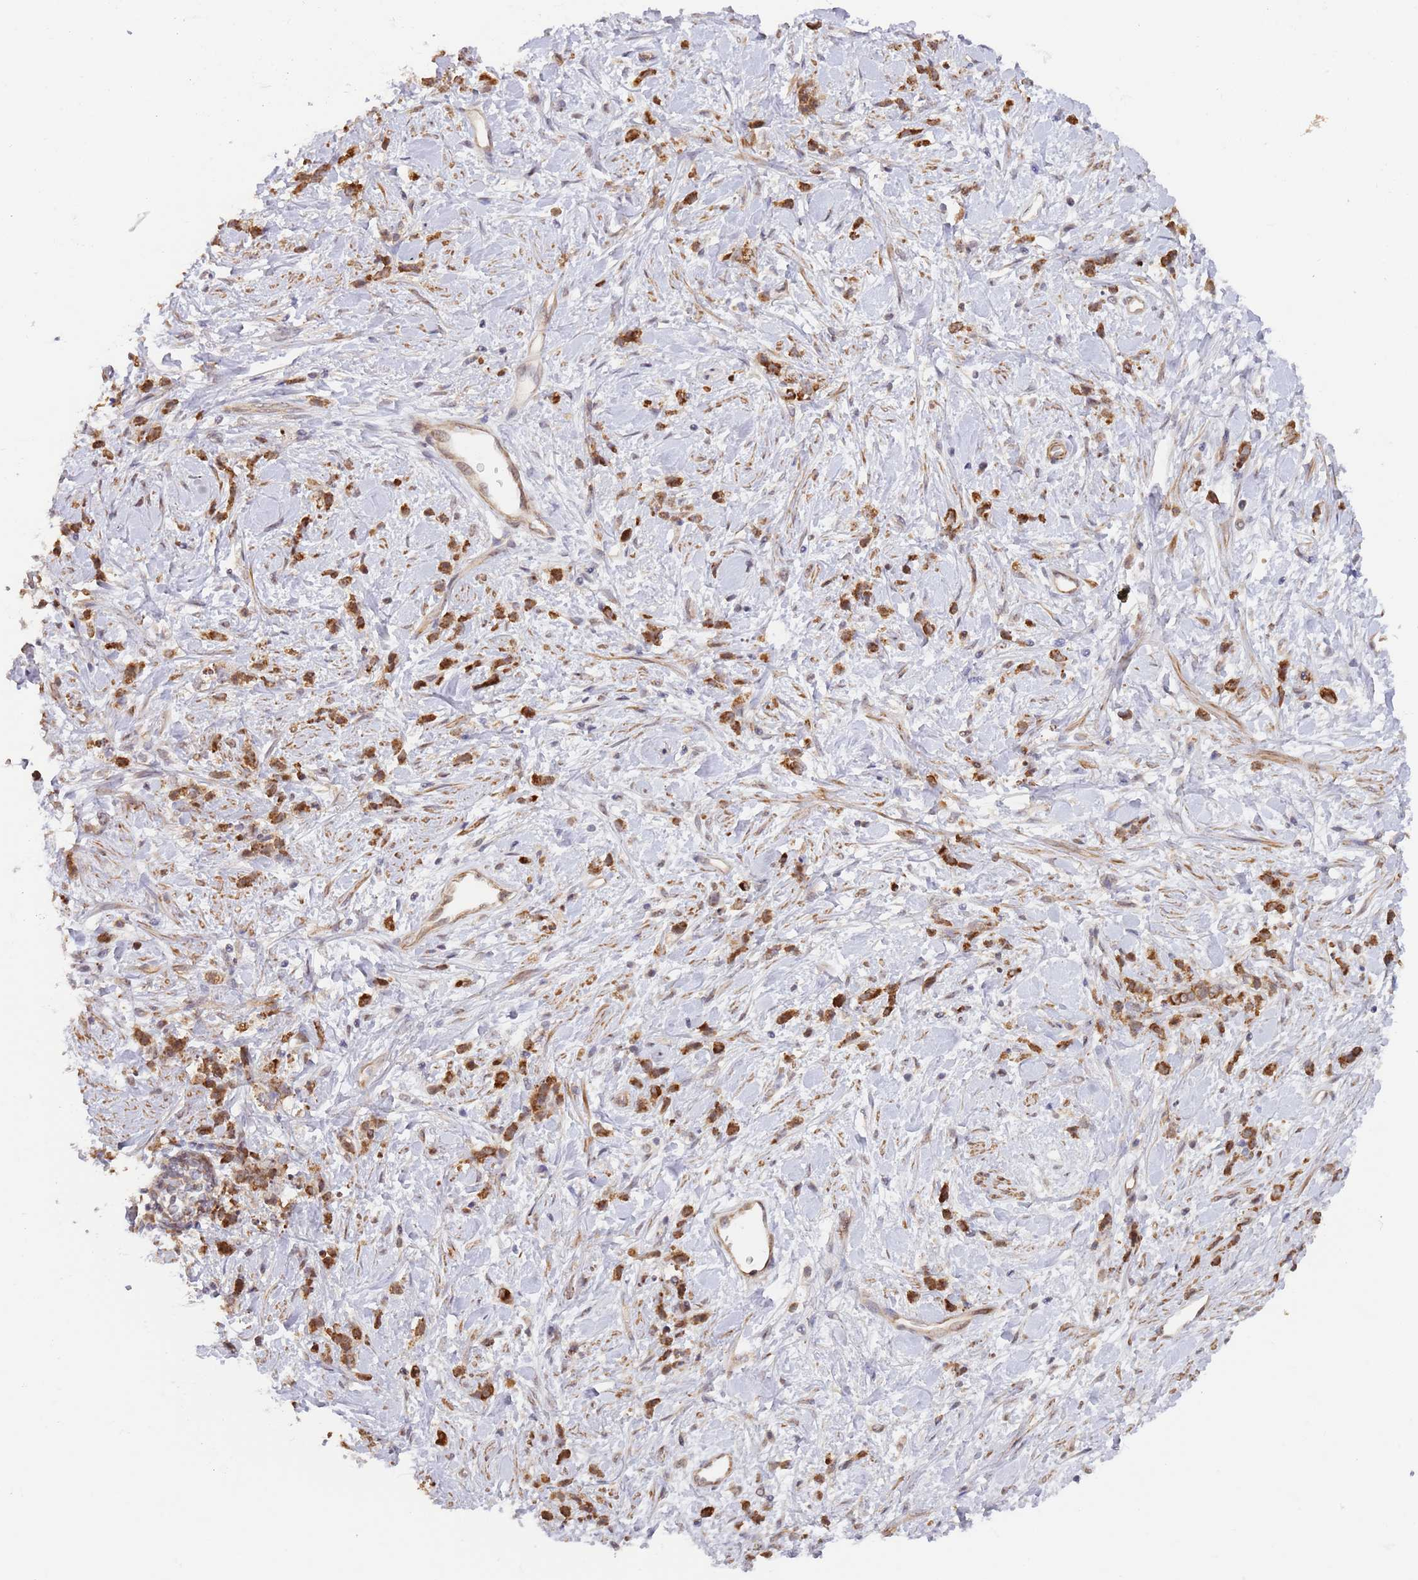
{"staining": {"intensity": "strong", "quantity": ">75%", "location": "cytoplasmic/membranous"}, "tissue": "stomach cancer", "cell_type": "Tumor cells", "image_type": "cancer", "snomed": [{"axis": "morphology", "description": "Adenocarcinoma, NOS"}, {"axis": "topography", "description": "Stomach"}], "caption": "Human stomach cancer stained with a protein marker displays strong staining in tumor cells.", "gene": "UQCC3", "patient": {"sex": "female", "age": 60}}